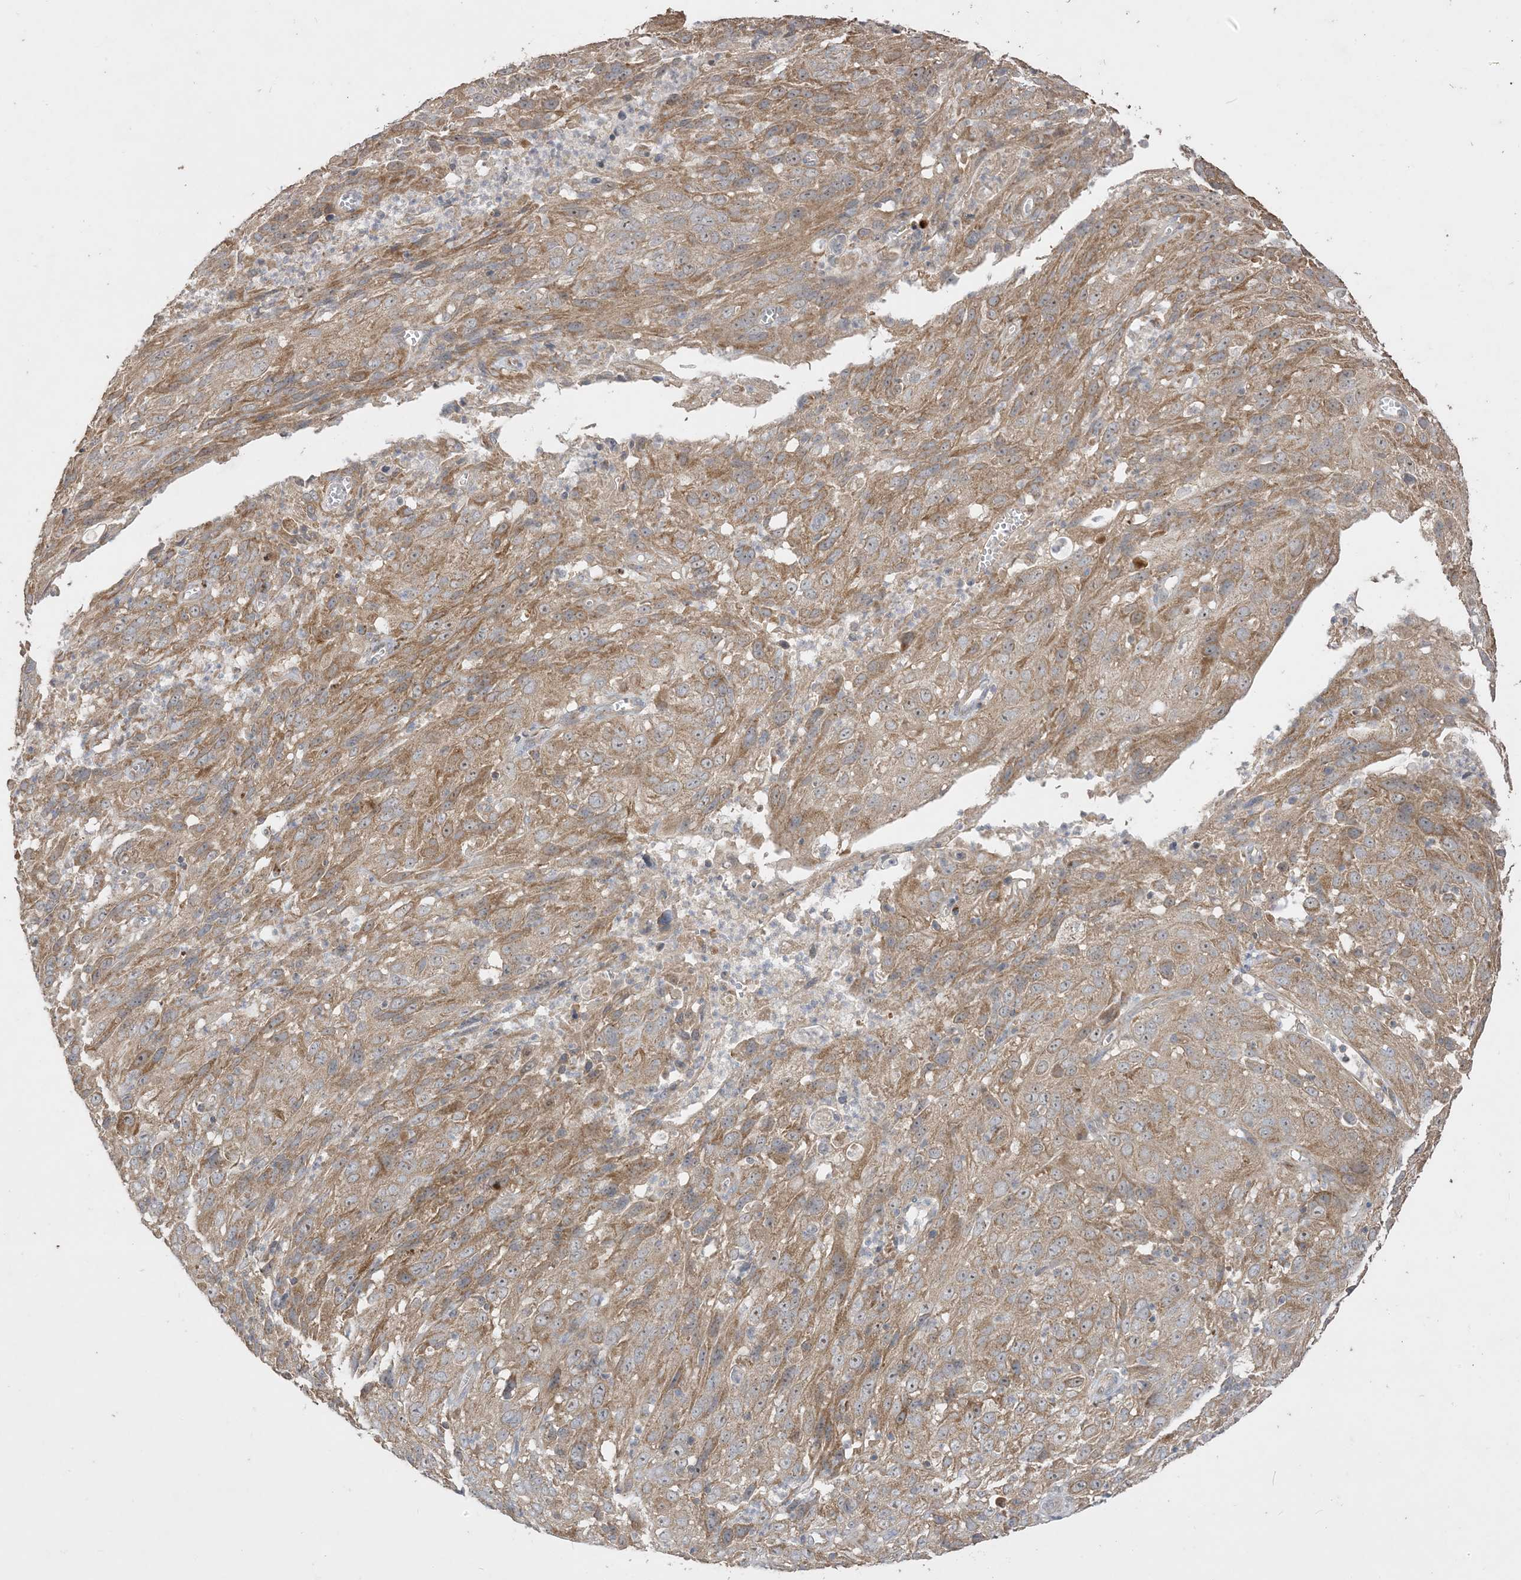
{"staining": {"intensity": "strong", "quantity": ">75%", "location": "cytoplasmic/membranous"}, "tissue": "cervical cancer", "cell_type": "Tumor cells", "image_type": "cancer", "snomed": [{"axis": "morphology", "description": "Squamous cell carcinoma, NOS"}, {"axis": "topography", "description": "Cervix"}], "caption": "The histopathology image displays a brown stain indicating the presence of a protein in the cytoplasmic/membranous of tumor cells in cervical squamous cell carcinoma. The staining was performed using DAB to visualize the protein expression in brown, while the nuclei were stained in blue with hematoxylin (Magnification: 20x).", "gene": "SIRT3", "patient": {"sex": "female", "age": 32}}